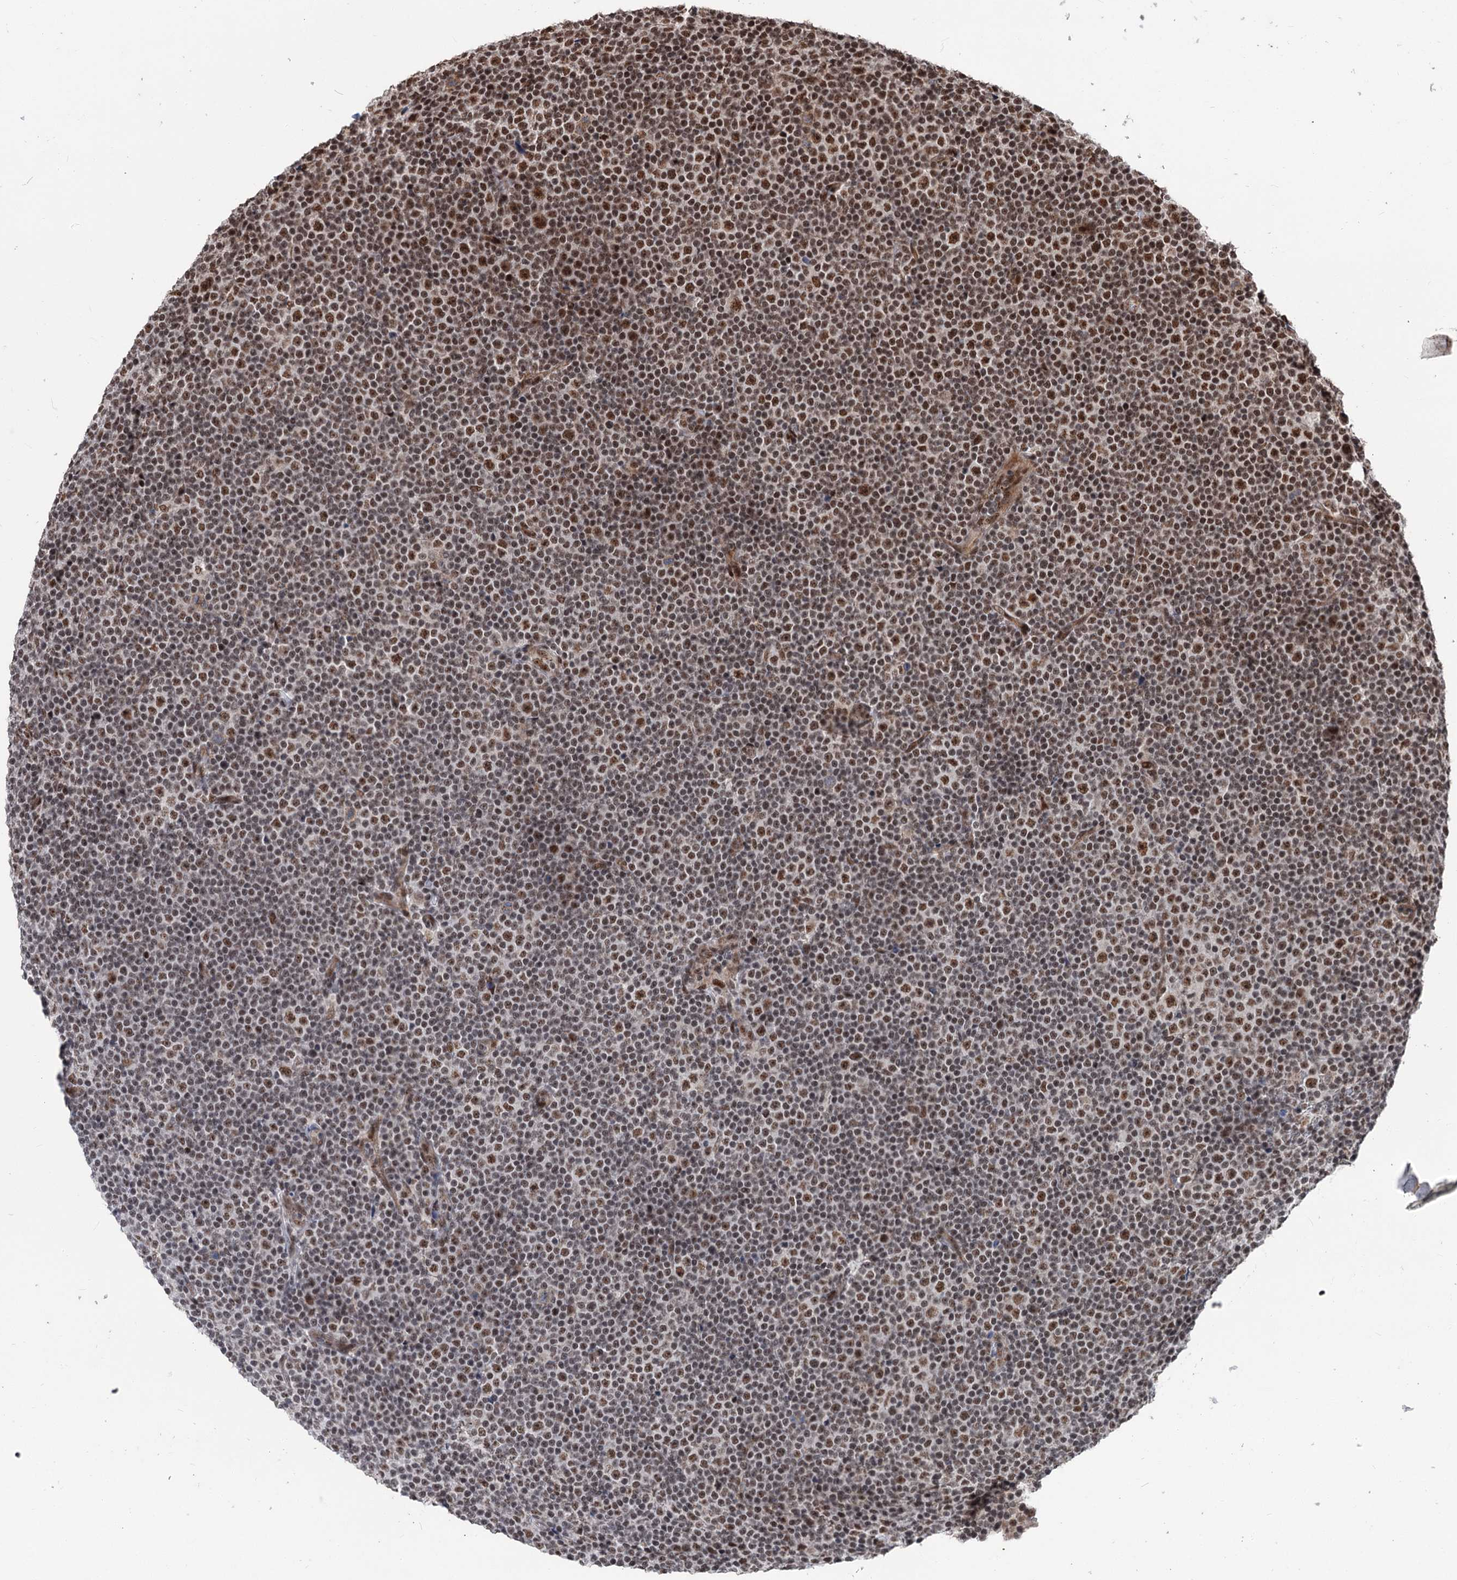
{"staining": {"intensity": "moderate", "quantity": ">75%", "location": "nuclear"}, "tissue": "lymphoma", "cell_type": "Tumor cells", "image_type": "cancer", "snomed": [{"axis": "morphology", "description": "Malignant lymphoma, non-Hodgkin's type, Low grade"}, {"axis": "topography", "description": "Lymph node"}], "caption": "Malignant lymphoma, non-Hodgkin's type (low-grade) stained with a brown dye reveals moderate nuclear positive positivity in approximately >75% of tumor cells.", "gene": "MAML1", "patient": {"sex": "female", "age": 67}}